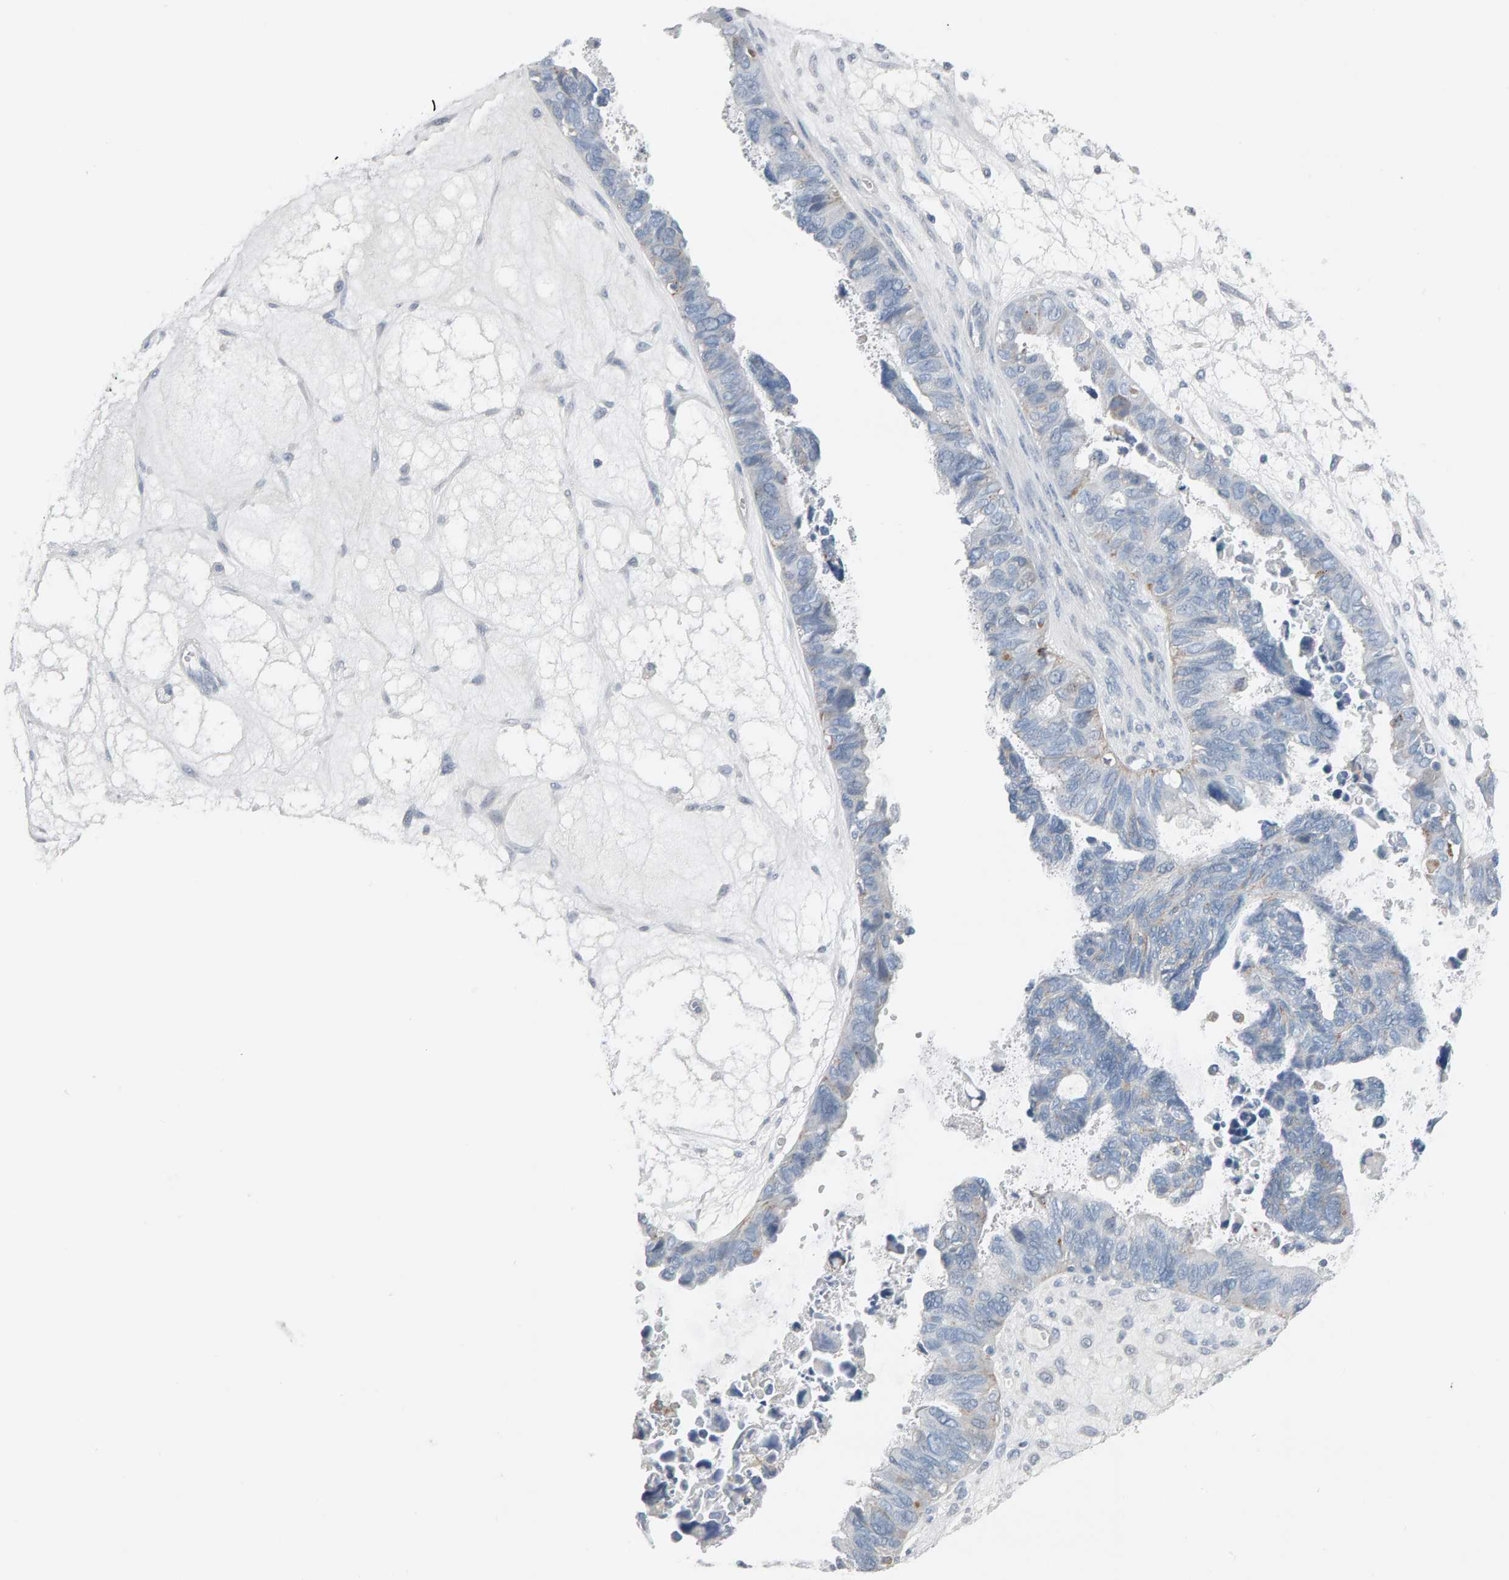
{"staining": {"intensity": "negative", "quantity": "none", "location": "none"}, "tissue": "ovarian cancer", "cell_type": "Tumor cells", "image_type": "cancer", "snomed": [{"axis": "morphology", "description": "Cystadenocarcinoma, serous, NOS"}, {"axis": "topography", "description": "Ovary"}], "caption": "The image reveals no staining of tumor cells in ovarian cancer (serous cystadenocarcinoma).", "gene": "IPPK", "patient": {"sex": "female", "age": 79}}